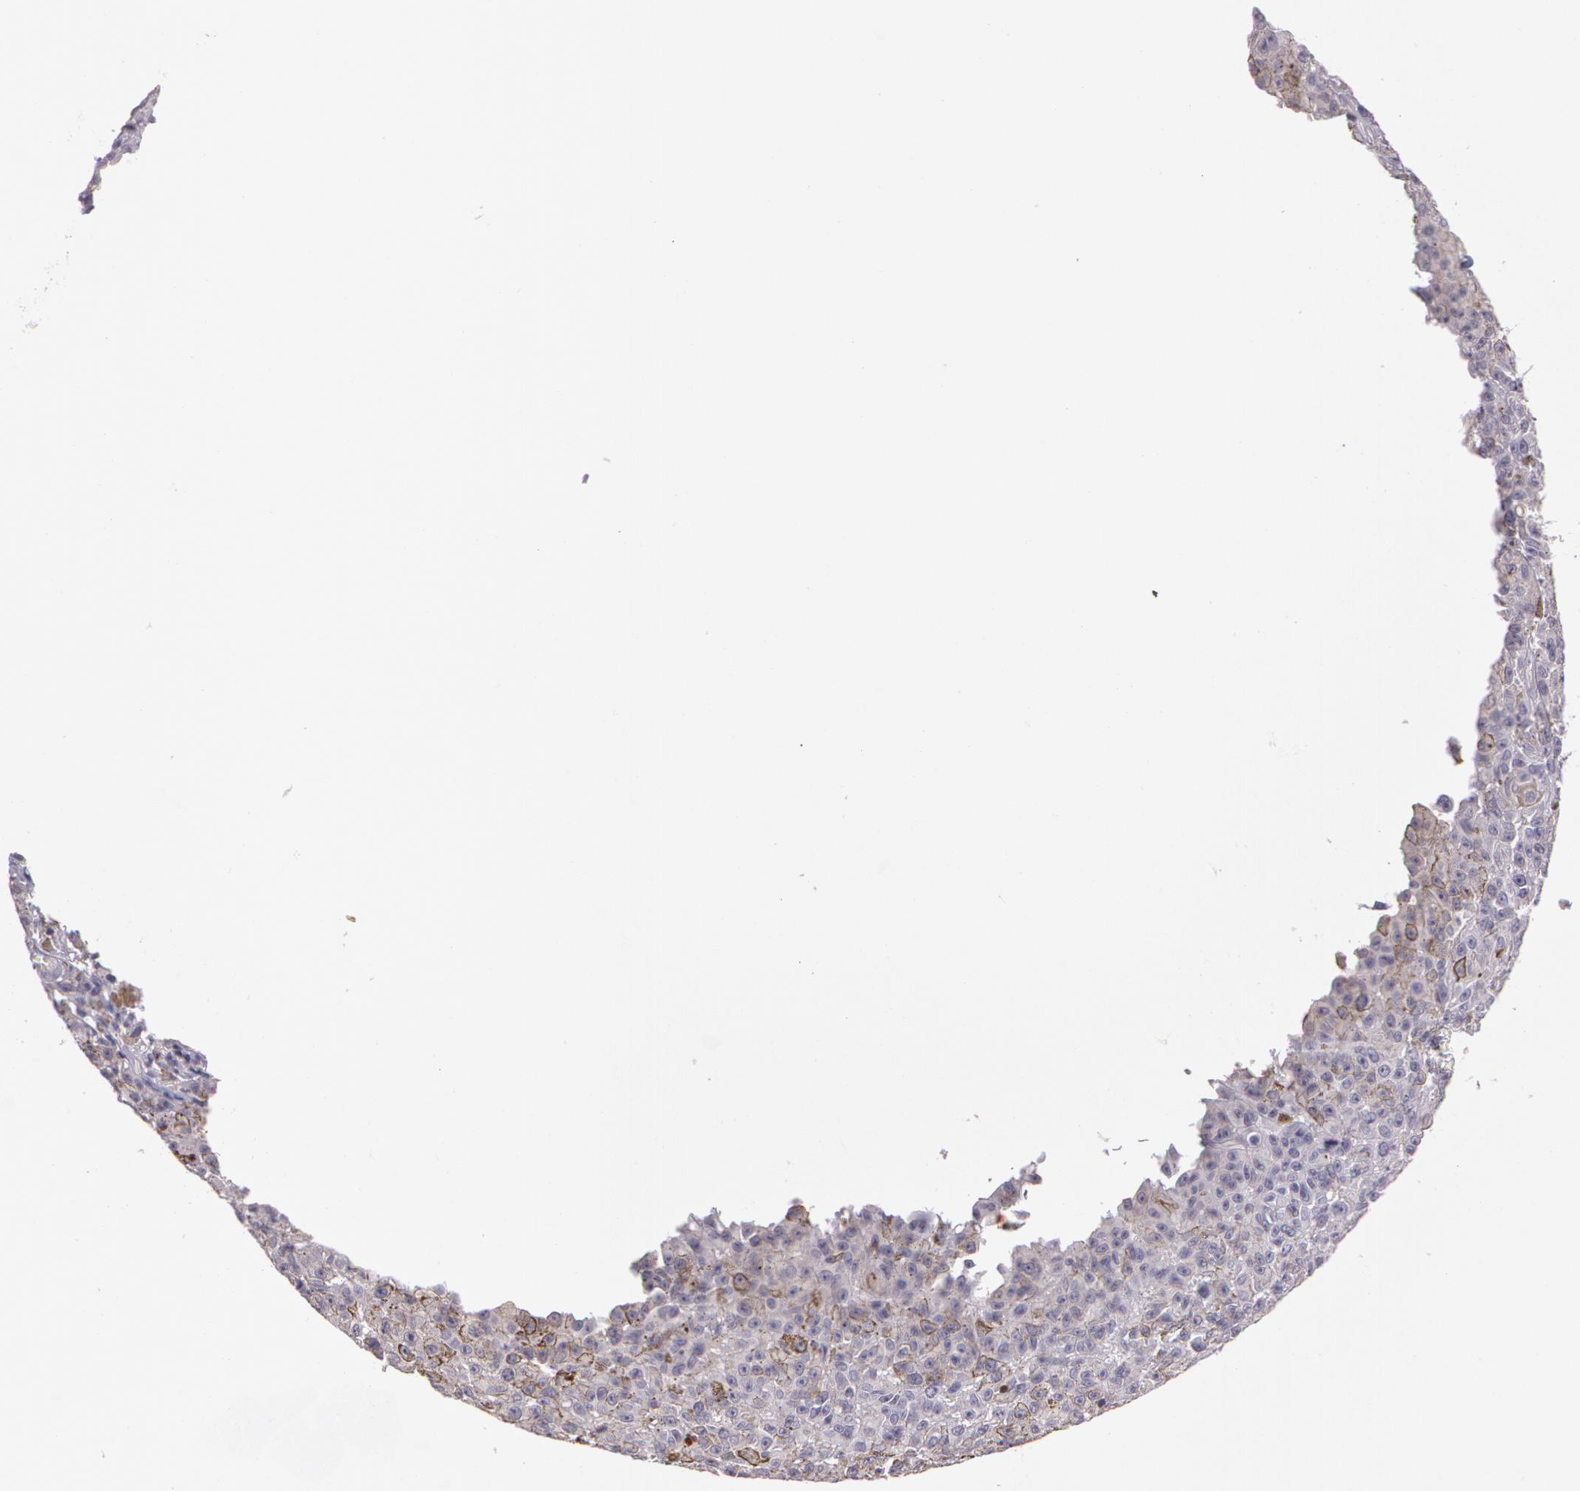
{"staining": {"intensity": "weak", "quantity": "<25%", "location": "cytoplasmic/membranous"}, "tissue": "melanoma", "cell_type": "Tumor cells", "image_type": "cancer", "snomed": [{"axis": "morphology", "description": "Malignant melanoma, NOS"}, {"axis": "topography", "description": "Skin"}], "caption": "Malignant melanoma stained for a protein using immunohistochemistry (IHC) shows no positivity tumor cells.", "gene": "G2E3", "patient": {"sex": "male", "age": 64}}